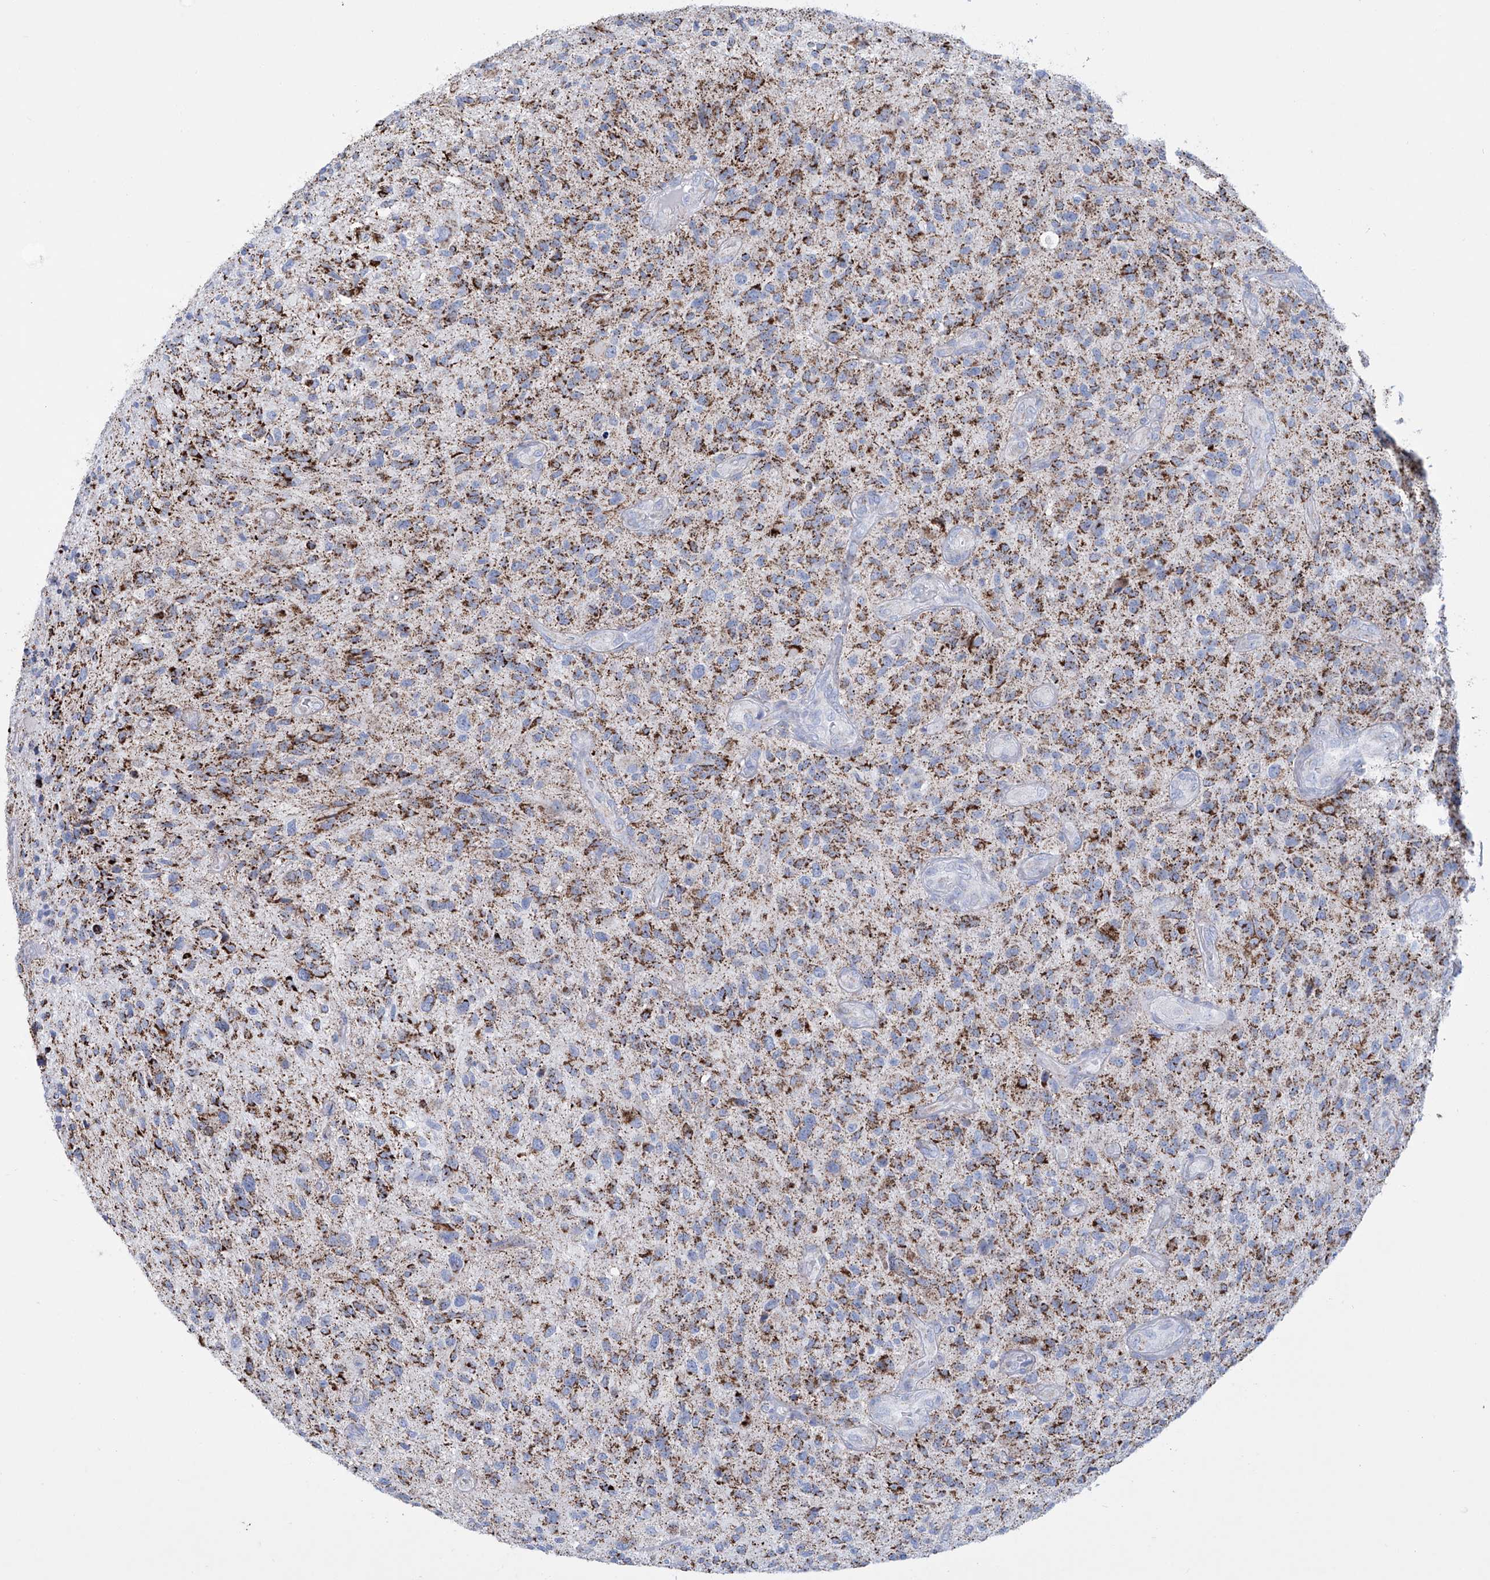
{"staining": {"intensity": "strong", "quantity": ">75%", "location": "cytoplasmic/membranous"}, "tissue": "glioma", "cell_type": "Tumor cells", "image_type": "cancer", "snomed": [{"axis": "morphology", "description": "Glioma, malignant, High grade"}, {"axis": "topography", "description": "Brain"}], "caption": "IHC staining of malignant high-grade glioma, which exhibits high levels of strong cytoplasmic/membranous expression in about >75% of tumor cells indicating strong cytoplasmic/membranous protein positivity. The staining was performed using DAB (3,3'-diaminobenzidine) (brown) for protein detection and nuclei were counterstained in hematoxylin (blue).", "gene": "ALDH6A1", "patient": {"sex": "male", "age": 47}}